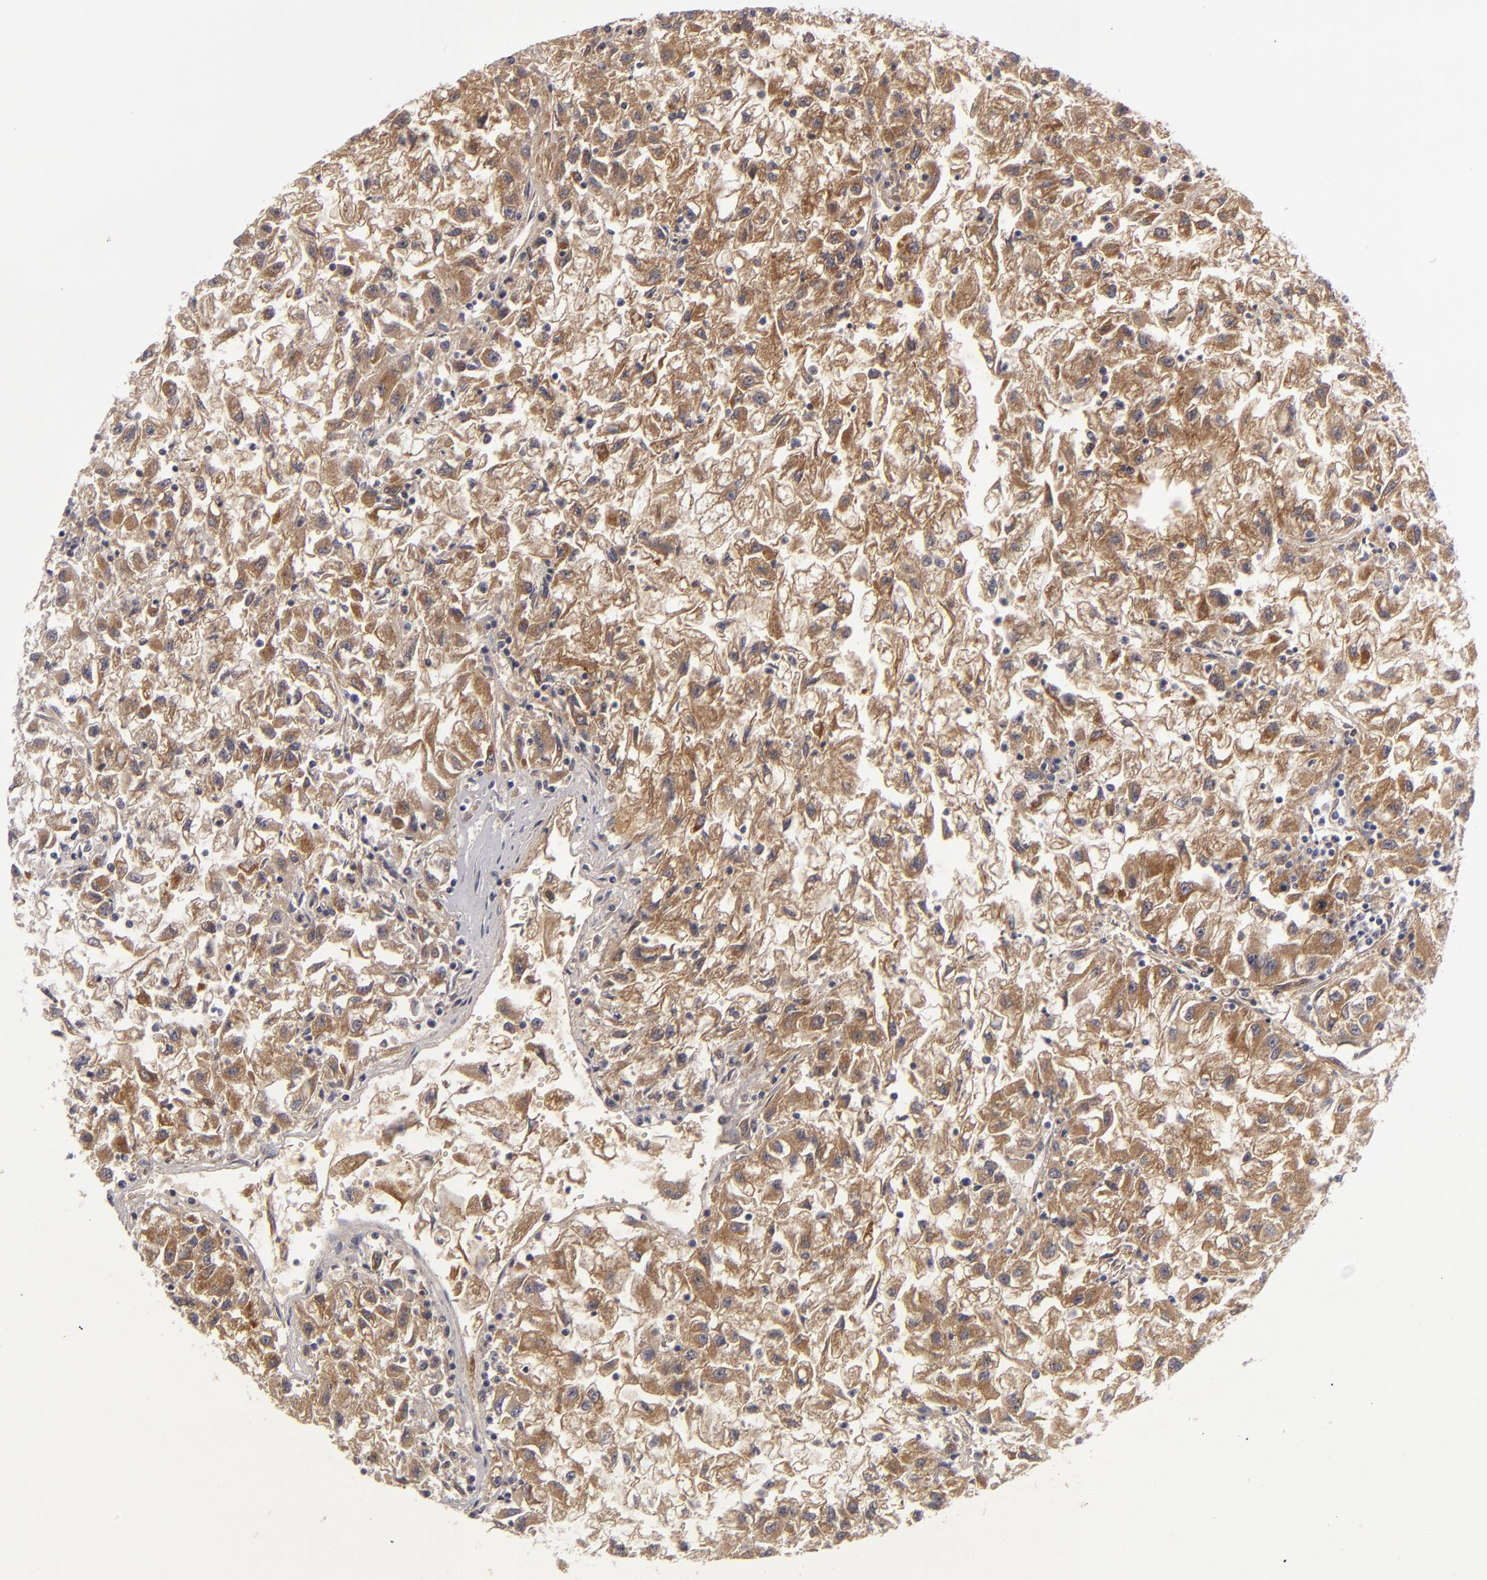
{"staining": {"intensity": "moderate", "quantity": ">75%", "location": "cytoplasmic/membranous"}, "tissue": "renal cancer", "cell_type": "Tumor cells", "image_type": "cancer", "snomed": [{"axis": "morphology", "description": "Adenocarcinoma, NOS"}, {"axis": "topography", "description": "Kidney"}], "caption": "Adenocarcinoma (renal) stained with a protein marker demonstrates moderate staining in tumor cells.", "gene": "ALCAM", "patient": {"sex": "male", "age": 59}}